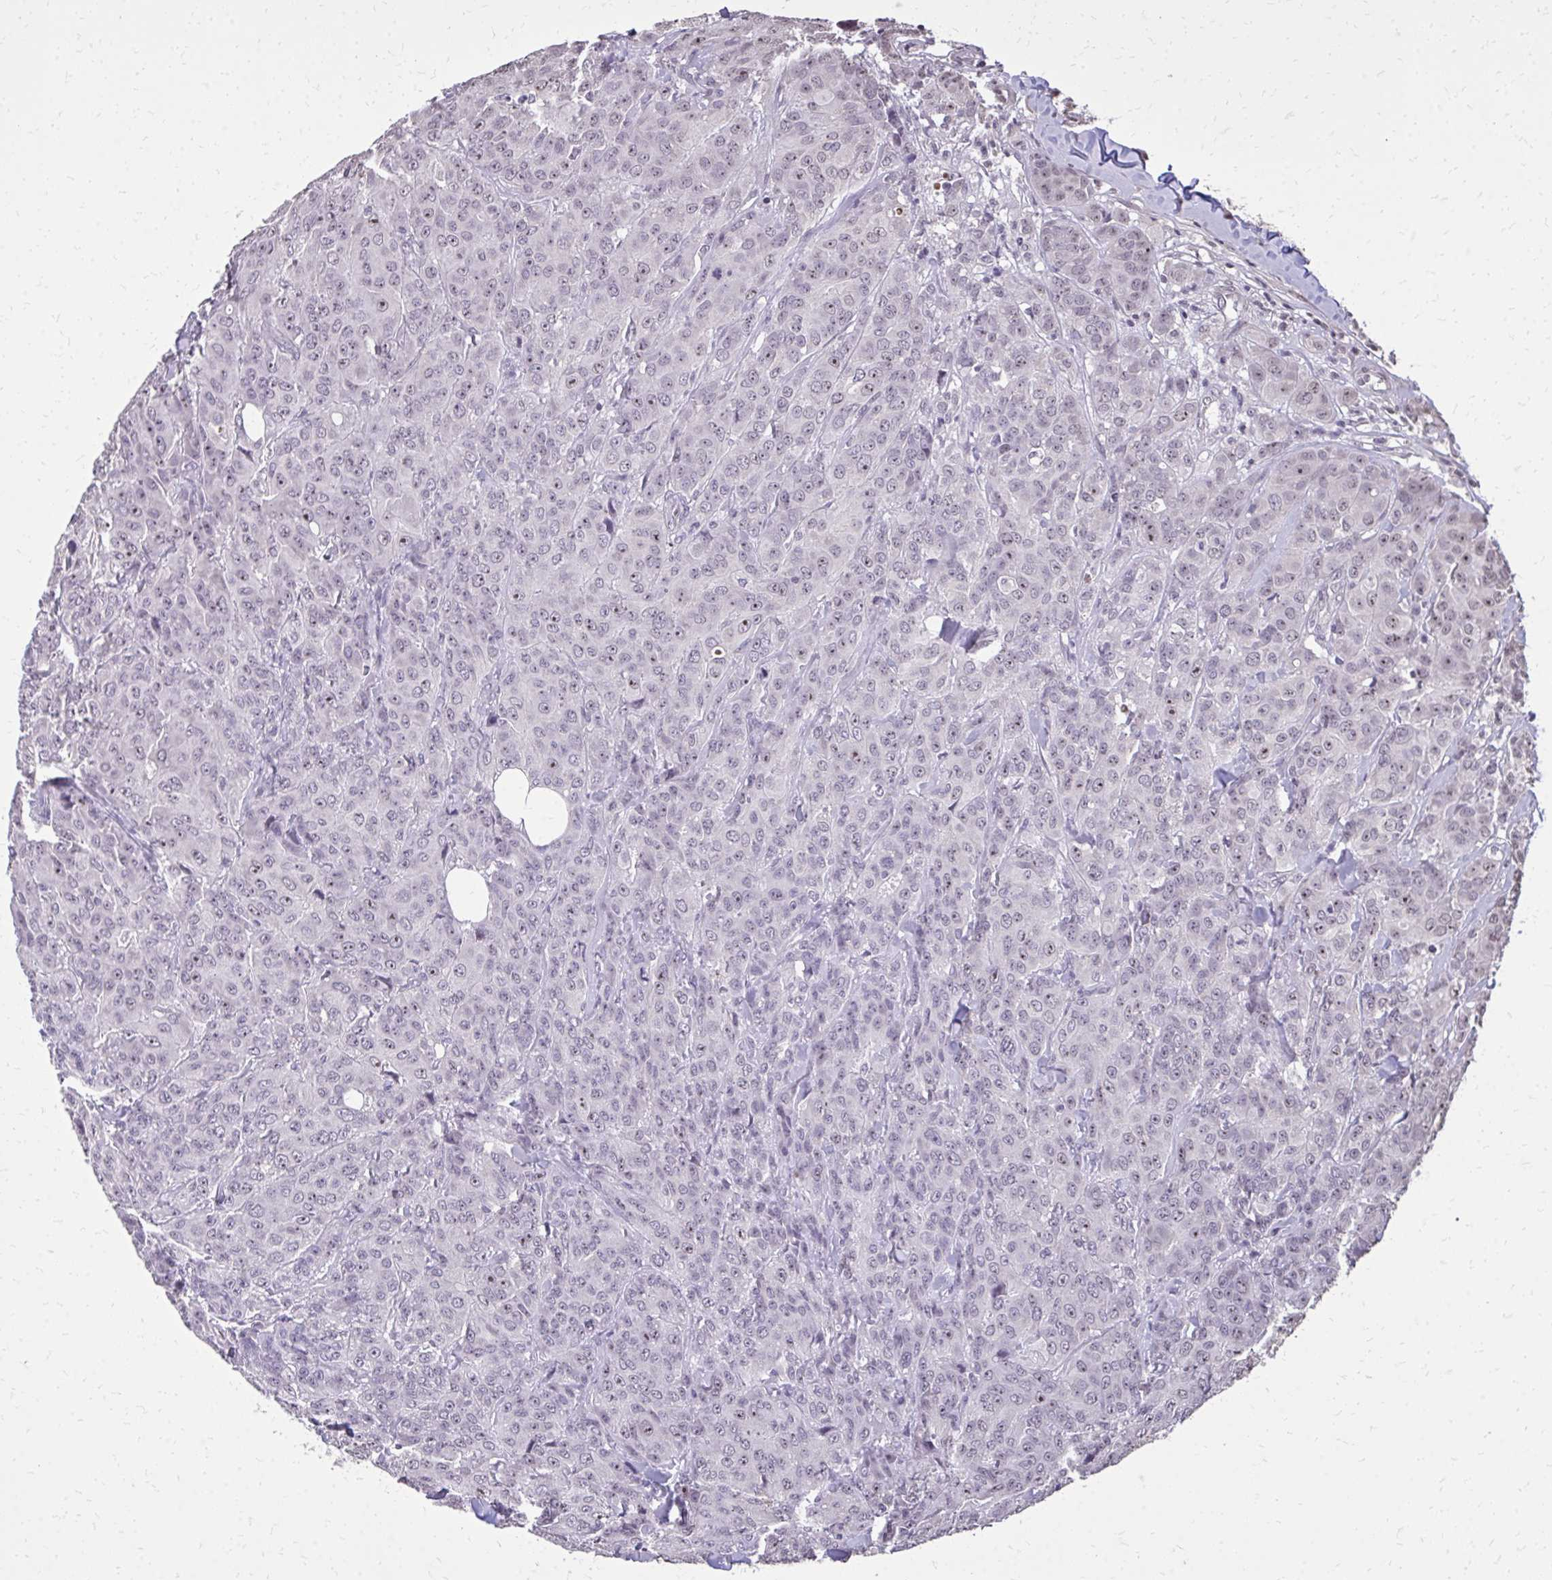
{"staining": {"intensity": "negative", "quantity": "none", "location": "none"}, "tissue": "breast cancer", "cell_type": "Tumor cells", "image_type": "cancer", "snomed": [{"axis": "morphology", "description": "Normal tissue, NOS"}, {"axis": "morphology", "description": "Duct carcinoma"}, {"axis": "topography", "description": "Breast"}], "caption": "Breast intraductal carcinoma was stained to show a protein in brown. There is no significant positivity in tumor cells. Brightfield microscopy of immunohistochemistry (IHC) stained with DAB (brown) and hematoxylin (blue), captured at high magnification.", "gene": "AKAP5", "patient": {"sex": "female", "age": 43}}